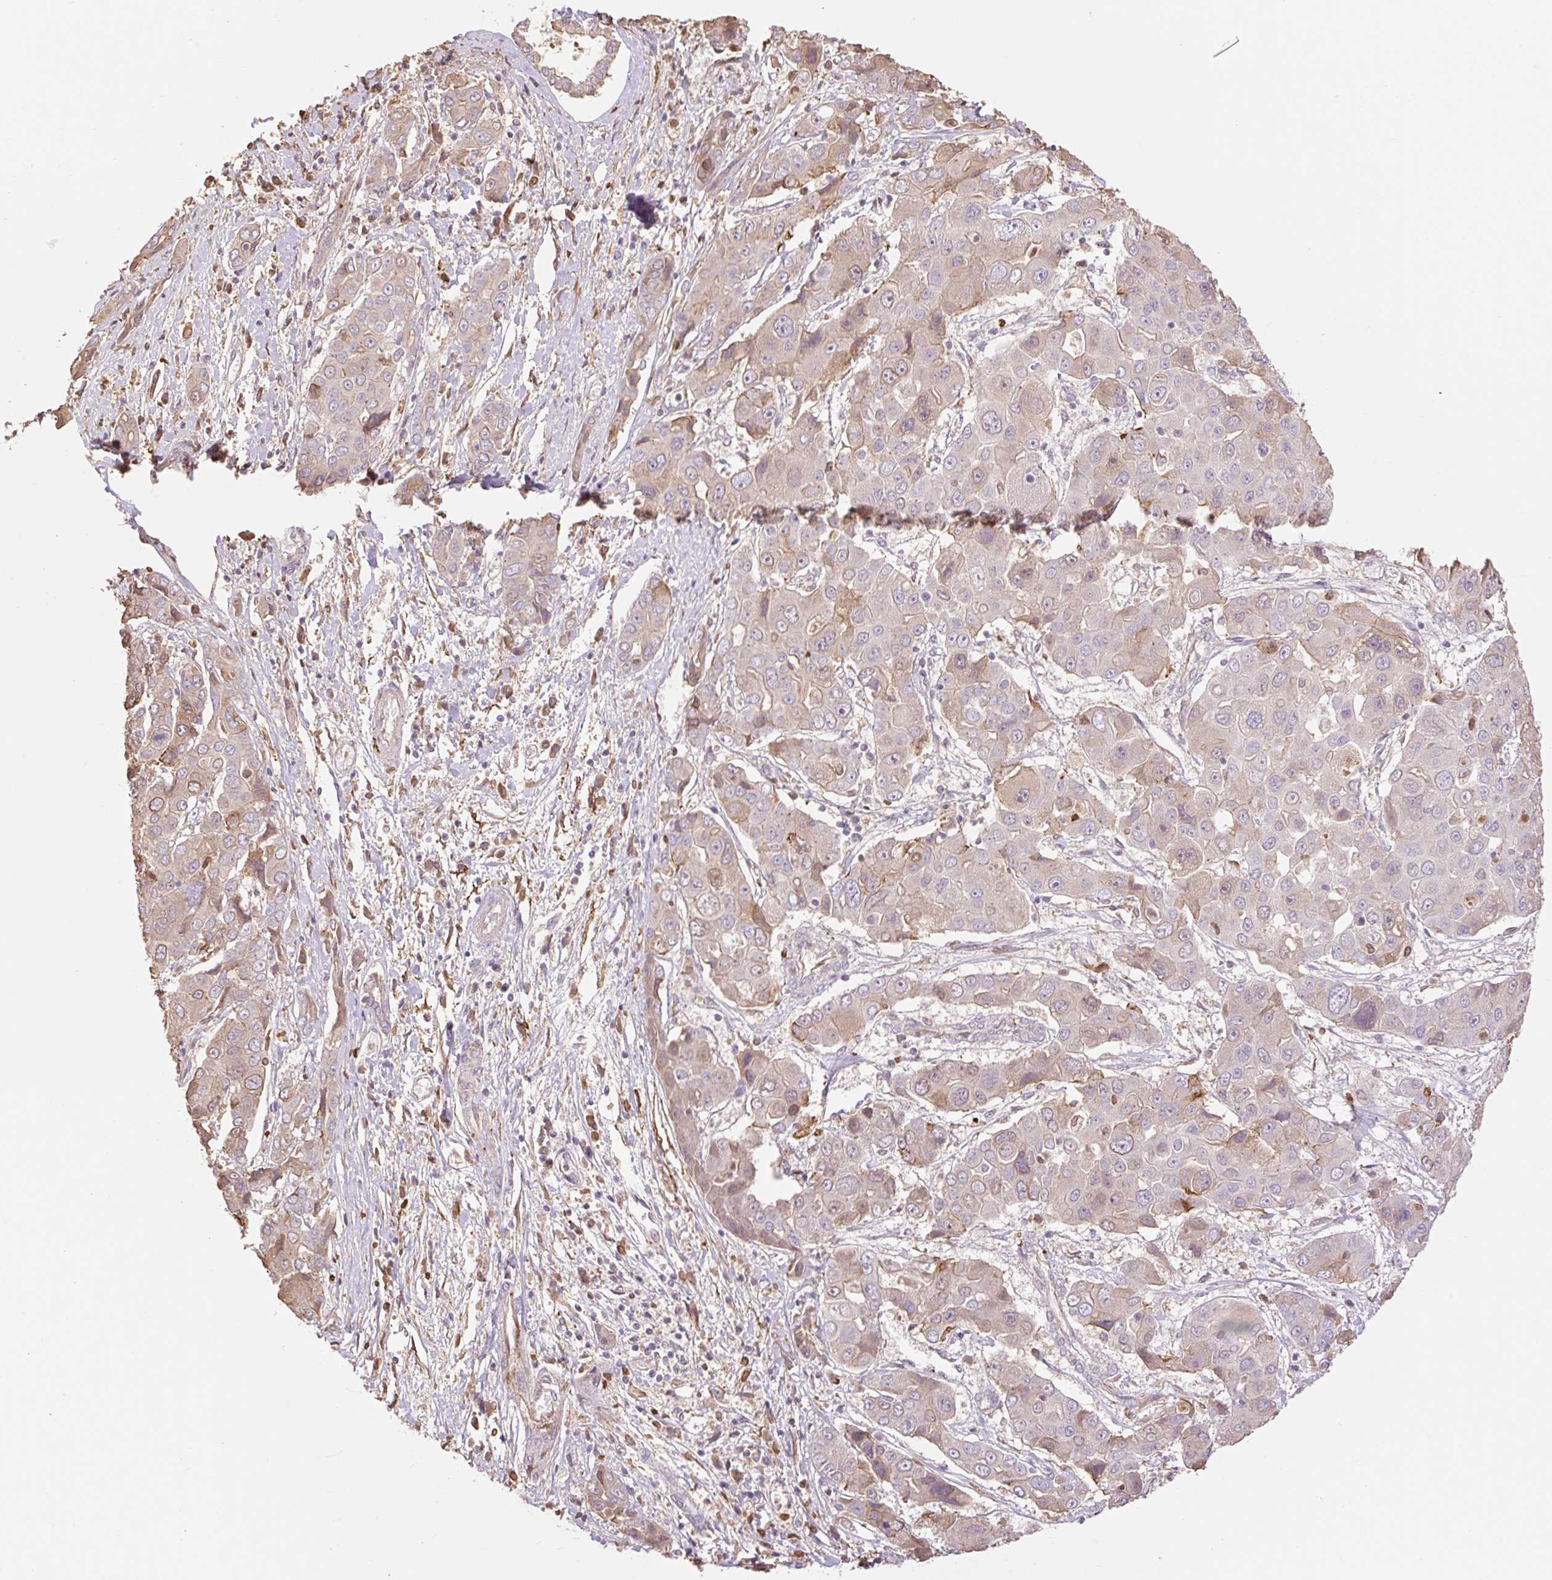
{"staining": {"intensity": "moderate", "quantity": "<25%", "location": "cytoplasmic/membranous"}, "tissue": "liver cancer", "cell_type": "Tumor cells", "image_type": "cancer", "snomed": [{"axis": "morphology", "description": "Cholangiocarcinoma"}, {"axis": "topography", "description": "Liver"}], "caption": "A high-resolution photomicrograph shows immunohistochemistry staining of liver cancer (cholangiocarcinoma), which displays moderate cytoplasmic/membranous positivity in approximately <25% of tumor cells.", "gene": "DESI1", "patient": {"sex": "male", "age": 67}}